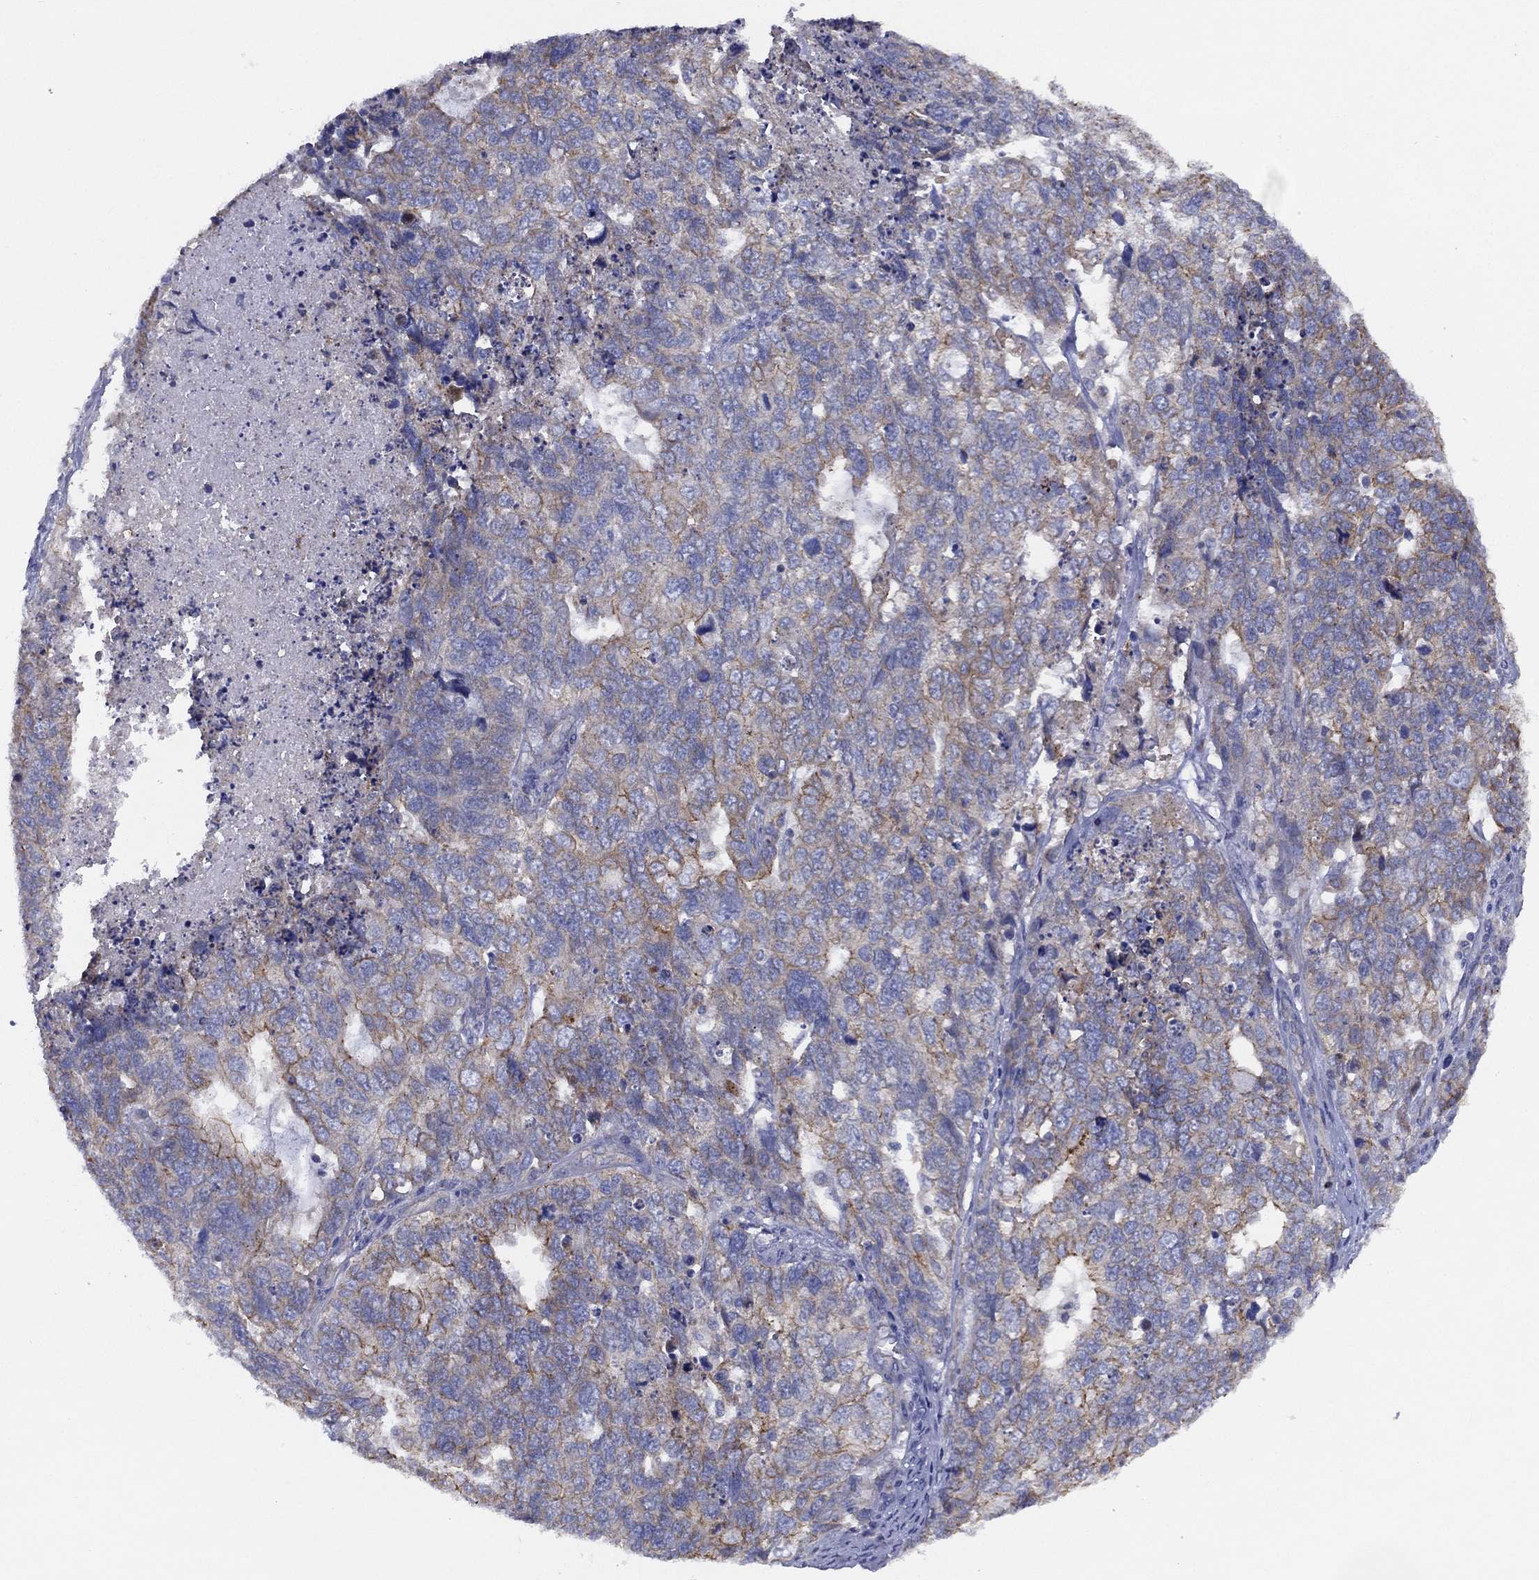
{"staining": {"intensity": "moderate", "quantity": "<25%", "location": "cytoplasmic/membranous"}, "tissue": "cervical cancer", "cell_type": "Tumor cells", "image_type": "cancer", "snomed": [{"axis": "morphology", "description": "Squamous cell carcinoma, NOS"}, {"axis": "topography", "description": "Cervix"}], "caption": "DAB (3,3'-diaminobenzidine) immunohistochemical staining of squamous cell carcinoma (cervical) shows moderate cytoplasmic/membranous protein staining in about <25% of tumor cells.", "gene": "ZNF223", "patient": {"sex": "female", "age": 63}}